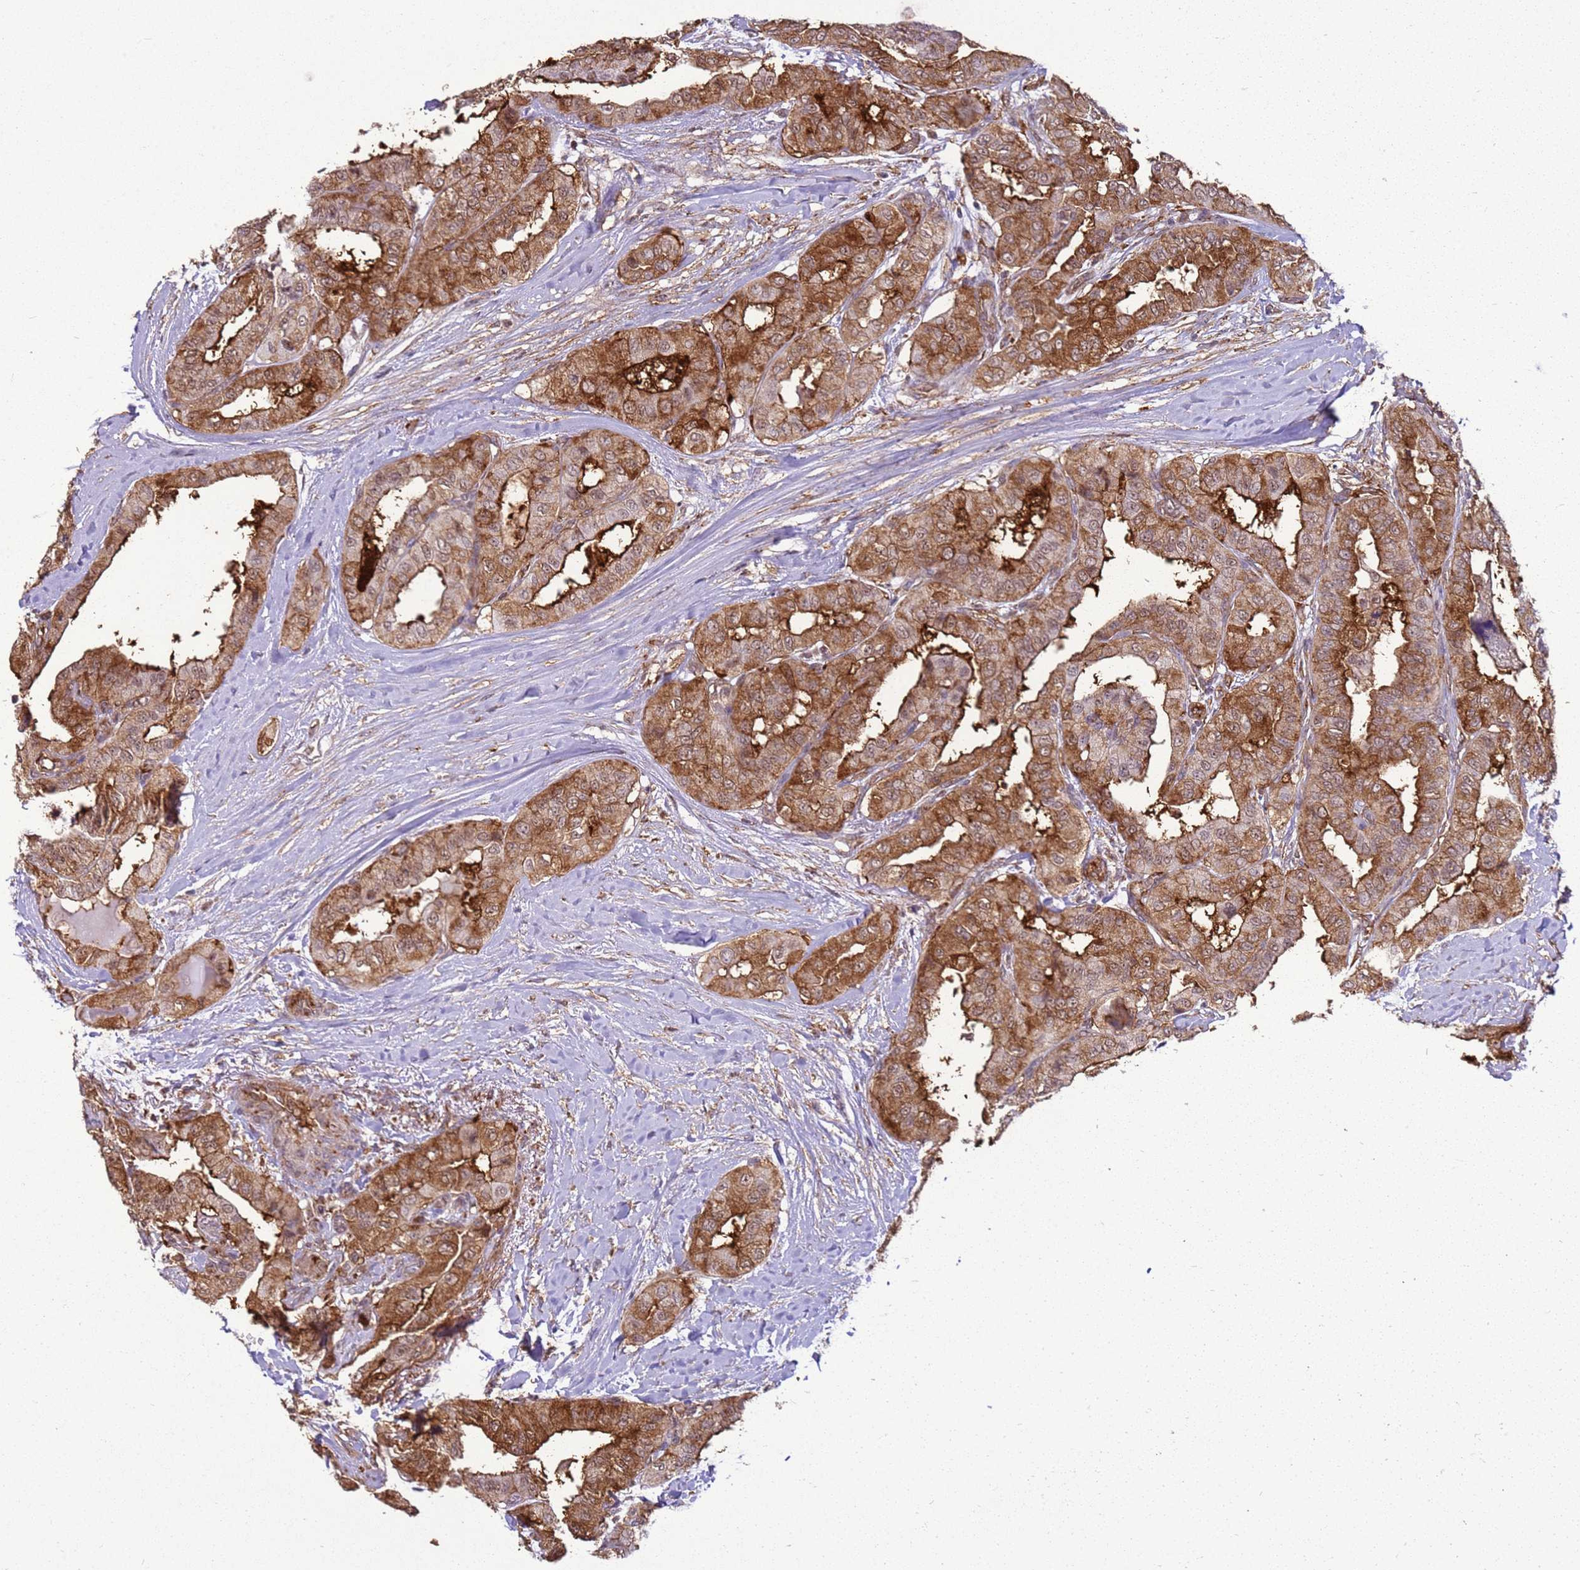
{"staining": {"intensity": "strong", "quantity": ">75%", "location": "cytoplasmic/membranous"}, "tissue": "thyroid cancer", "cell_type": "Tumor cells", "image_type": "cancer", "snomed": [{"axis": "morphology", "description": "Papillary adenocarcinoma, NOS"}, {"axis": "topography", "description": "Thyroid gland"}], "caption": "High-magnification brightfield microscopy of thyroid papillary adenocarcinoma stained with DAB (brown) and counterstained with hematoxylin (blue). tumor cells exhibit strong cytoplasmic/membranous positivity is seen in approximately>75% of cells.", "gene": "GABRE", "patient": {"sex": "female", "age": 59}}